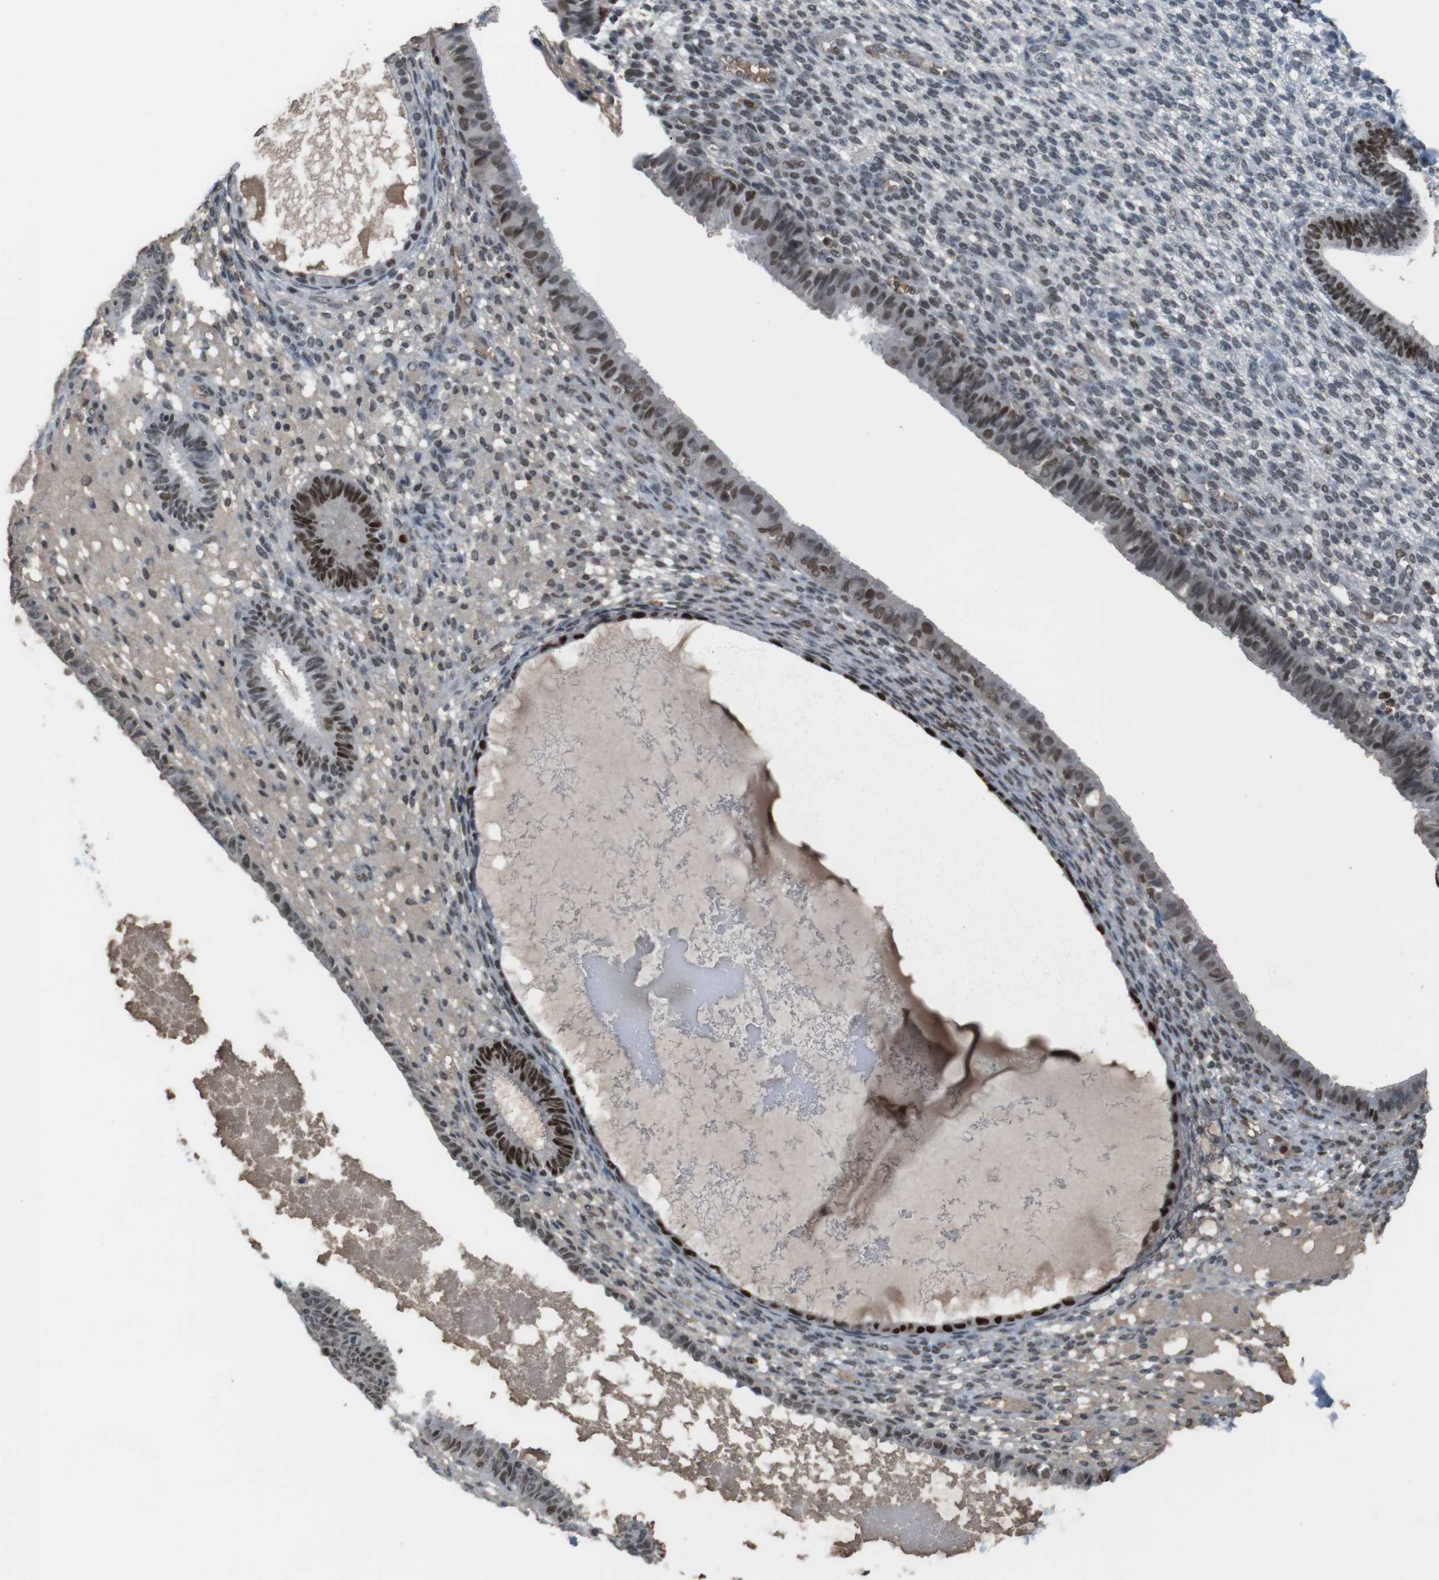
{"staining": {"intensity": "weak", "quantity": "<25%", "location": "nuclear"}, "tissue": "endometrium", "cell_type": "Cells in endometrial stroma", "image_type": "normal", "snomed": [{"axis": "morphology", "description": "Normal tissue, NOS"}, {"axis": "topography", "description": "Endometrium"}], "caption": "The photomicrograph exhibits no significant positivity in cells in endometrial stroma of endometrium.", "gene": "SUB1", "patient": {"sex": "female", "age": 61}}